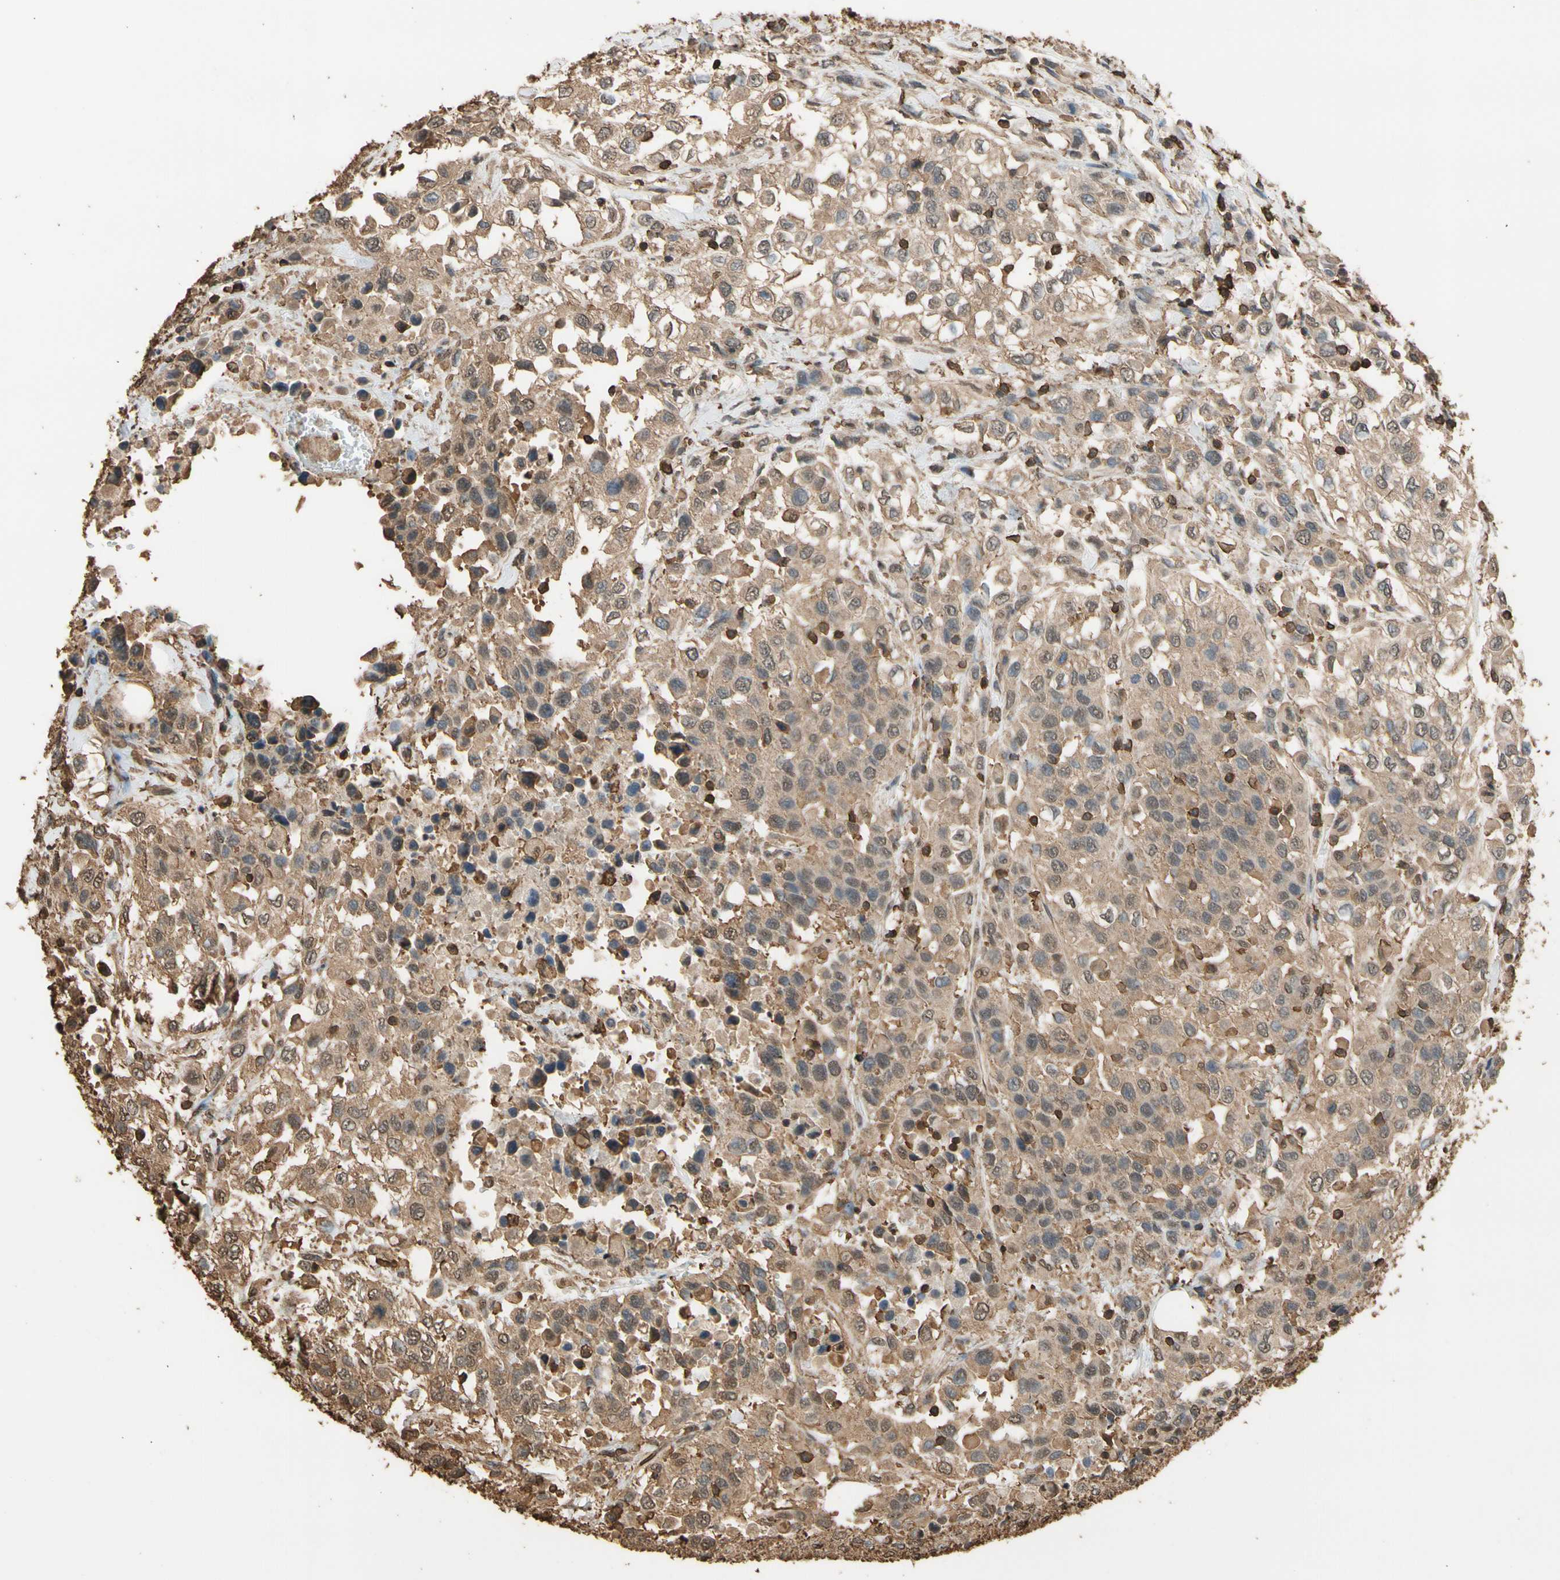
{"staining": {"intensity": "moderate", "quantity": ">75%", "location": "cytoplasmic/membranous"}, "tissue": "urothelial cancer", "cell_type": "Tumor cells", "image_type": "cancer", "snomed": [{"axis": "morphology", "description": "Urothelial carcinoma, High grade"}, {"axis": "topography", "description": "Urinary bladder"}], "caption": "The photomicrograph displays staining of high-grade urothelial carcinoma, revealing moderate cytoplasmic/membranous protein positivity (brown color) within tumor cells.", "gene": "TNFSF13B", "patient": {"sex": "female", "age": 80}}